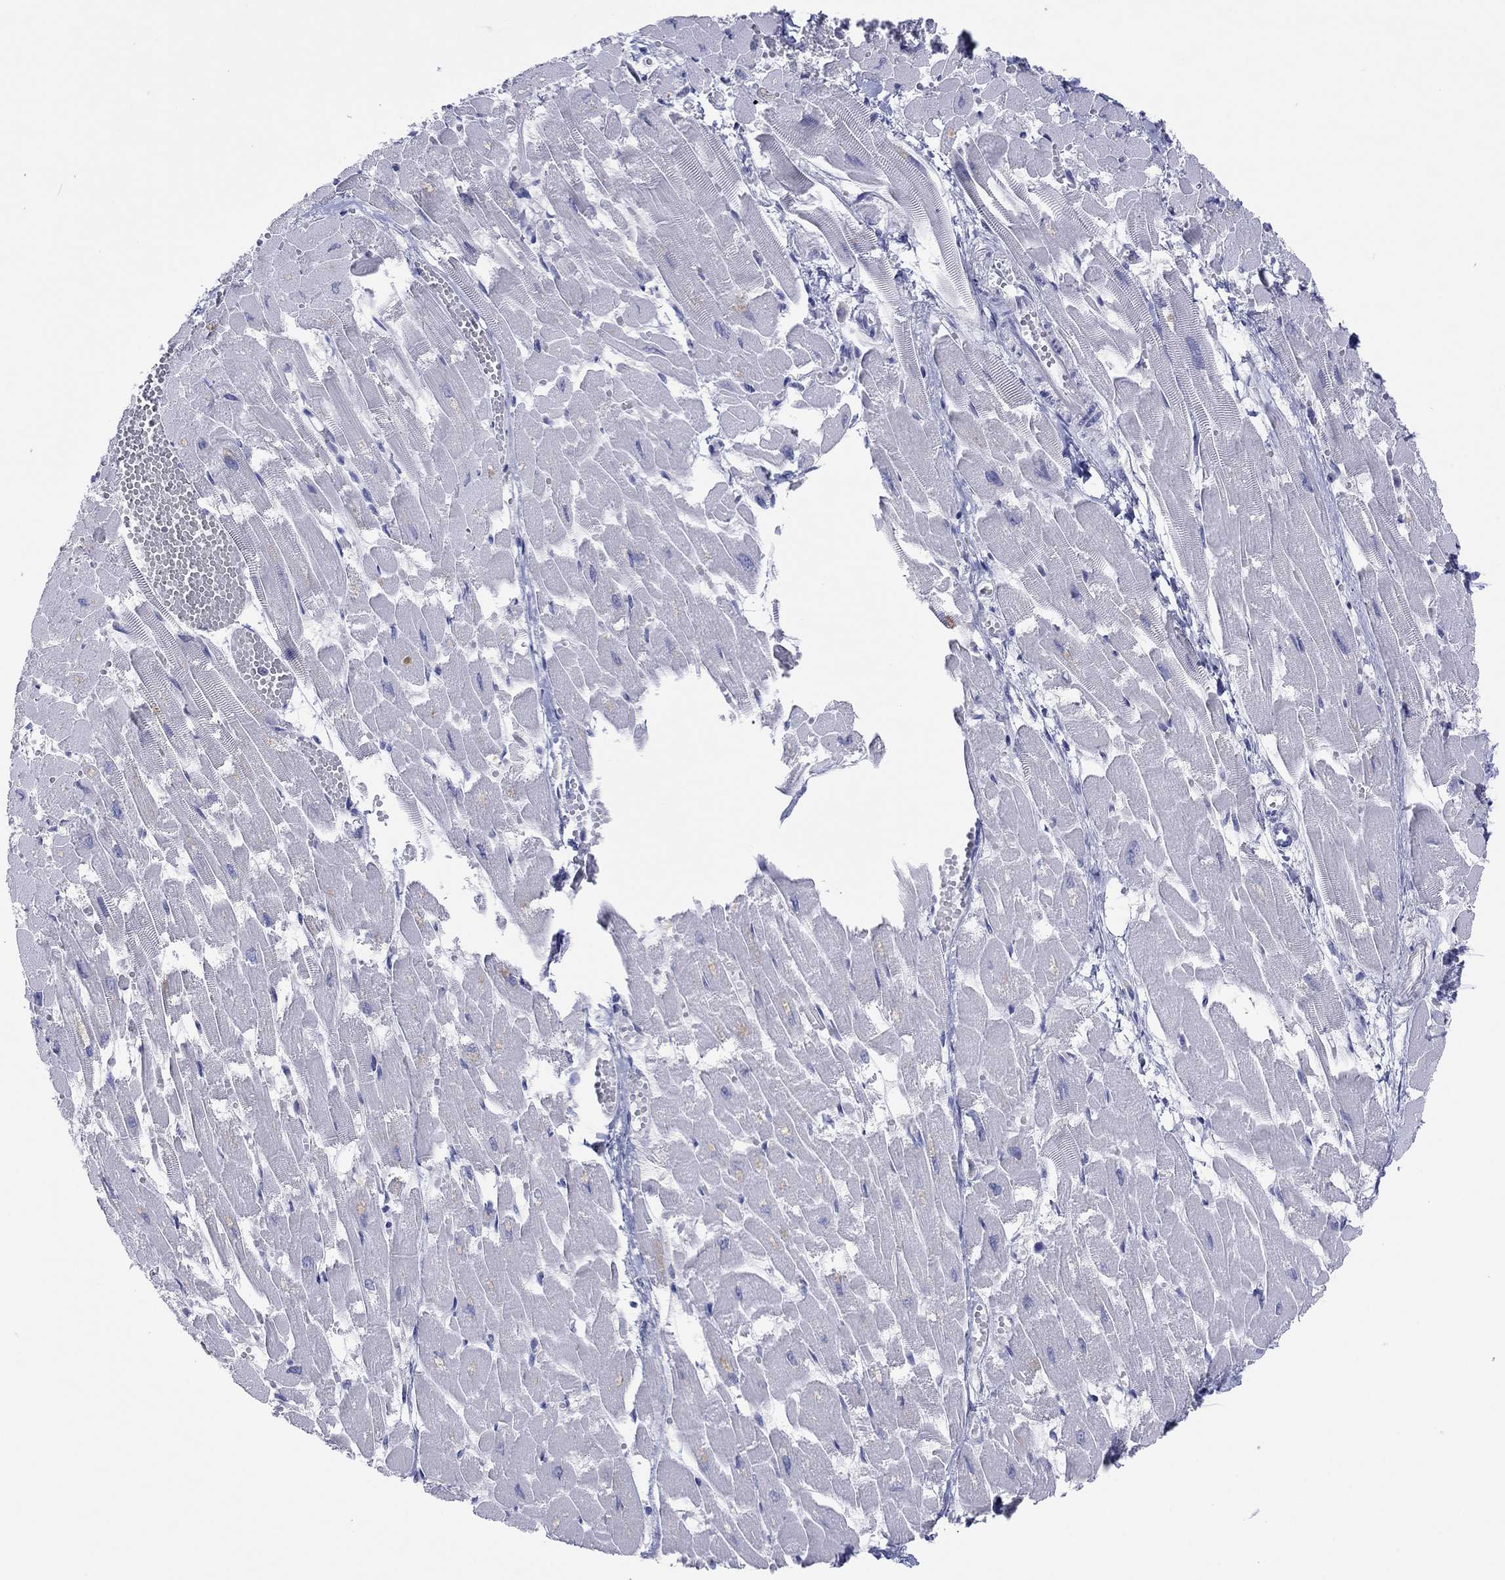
{"staining": {"intensity": "negative", "quantity": "none", "location": "none"}, "tissue": "heart muscle", "cell_type": "Cardiomyocytes", "image_type": "normal", "snomed": [{"axis": "morphology", "description": "Normal tissue, NOS"}, {"axis": "topography", "description": "Heart"}], "caption": "The photomicrograph displays no staining of cardiomyocytes in normal heart muscle.", "gene": "MAGEB6", "patient": {"sex": "female", "age": 52}}